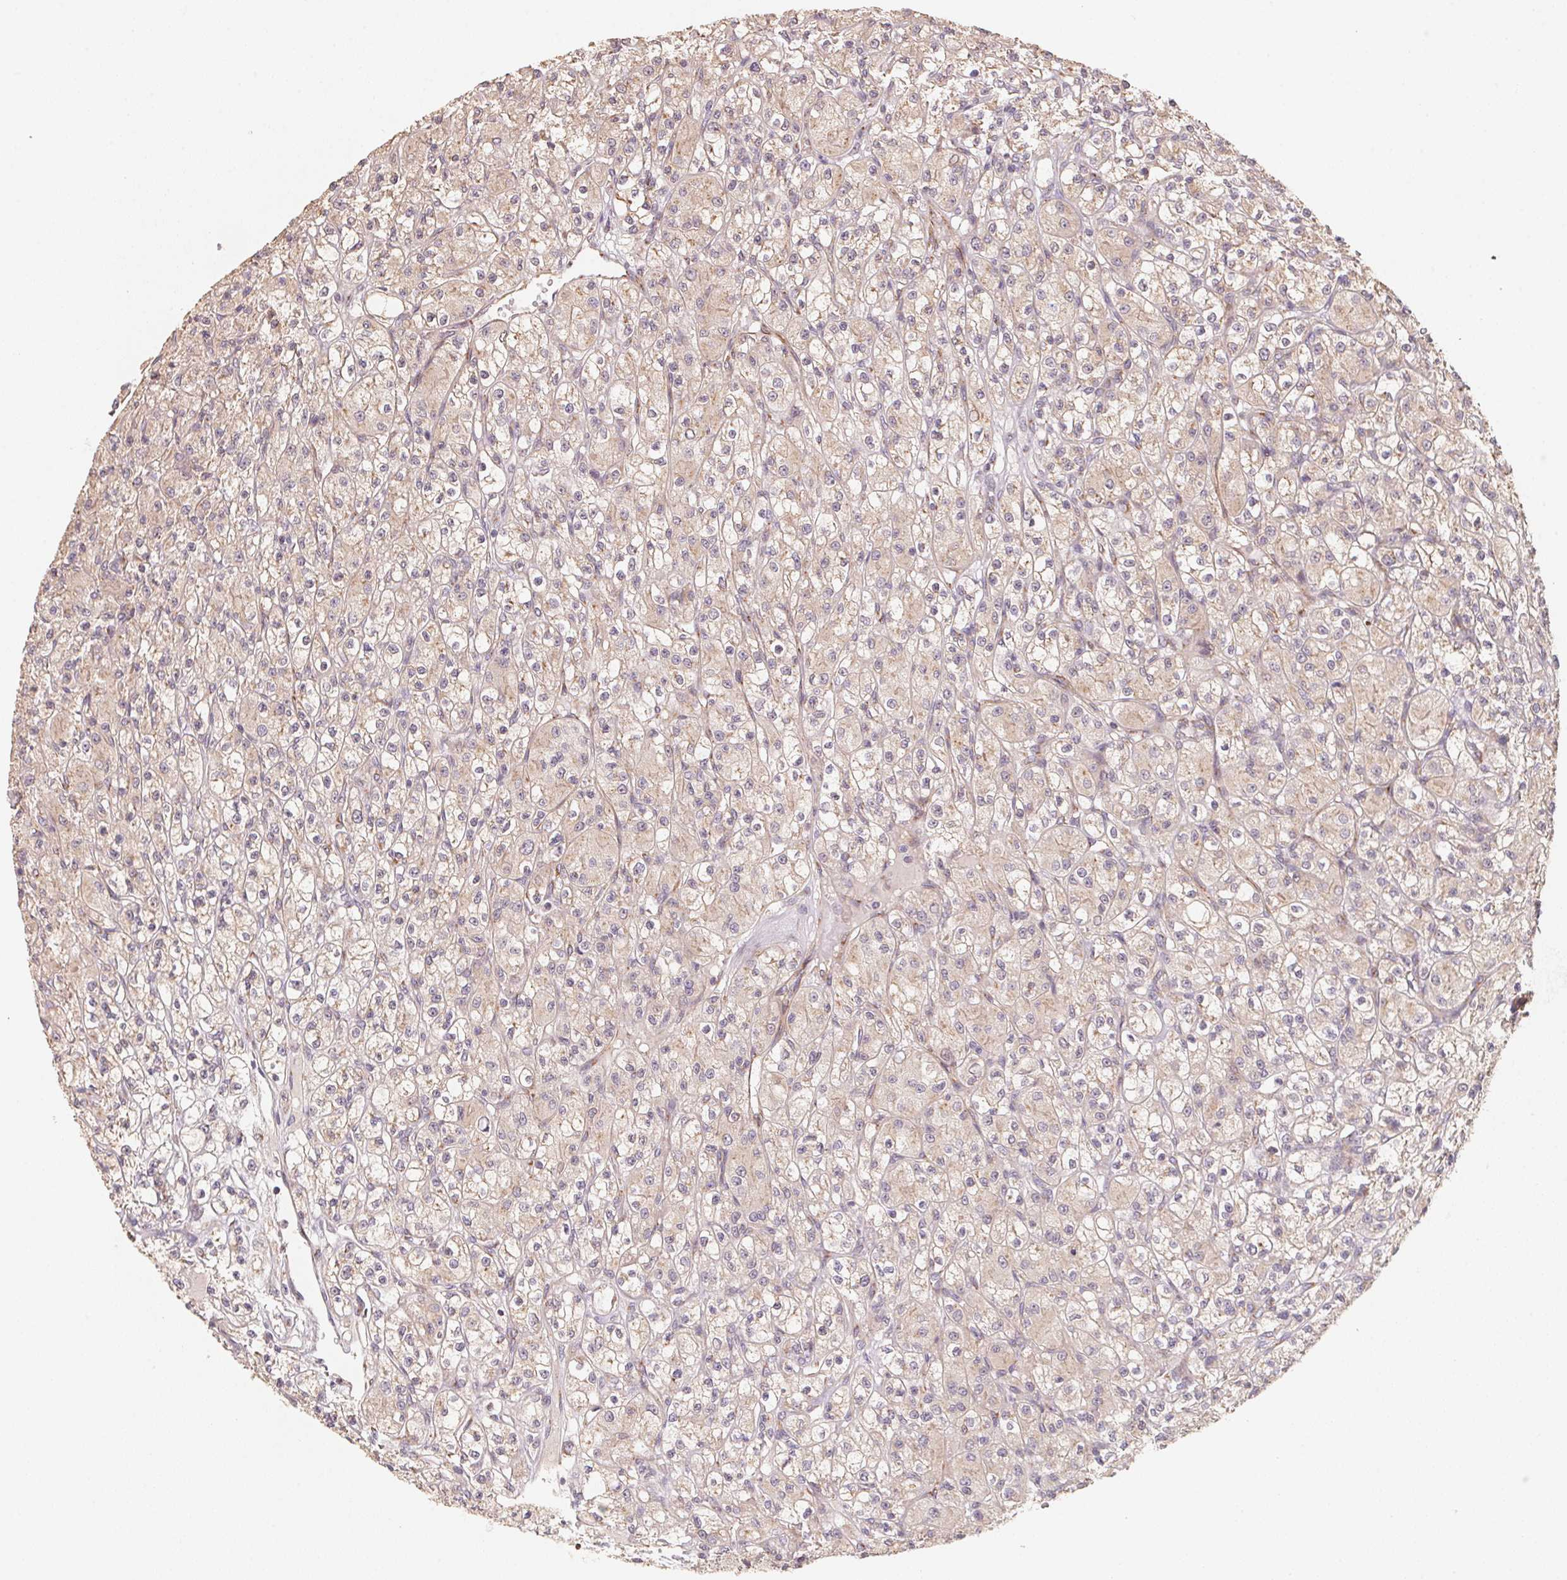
{"staining": {"intensity": "weak", "quantity": "<25%", "location": "cytoplasmic/membranous"}, "tissue": "renal cancer", "cell_type": "Tumor cells", "image_type": "cancer", "snomed": [{"axis": "morphology", "description": "Adenocarcinoma, NOS"}, {"axis": "topography", "description": "Kidney"}], "caption": "DAB (3,3'-diaminobenzidine) immunohistochemical staining of adenocarcinoma (renal) shows no significant expression in tumor cells.", "gene": "TSPAN12", "patient": {"sex": "female", "age": 70}}